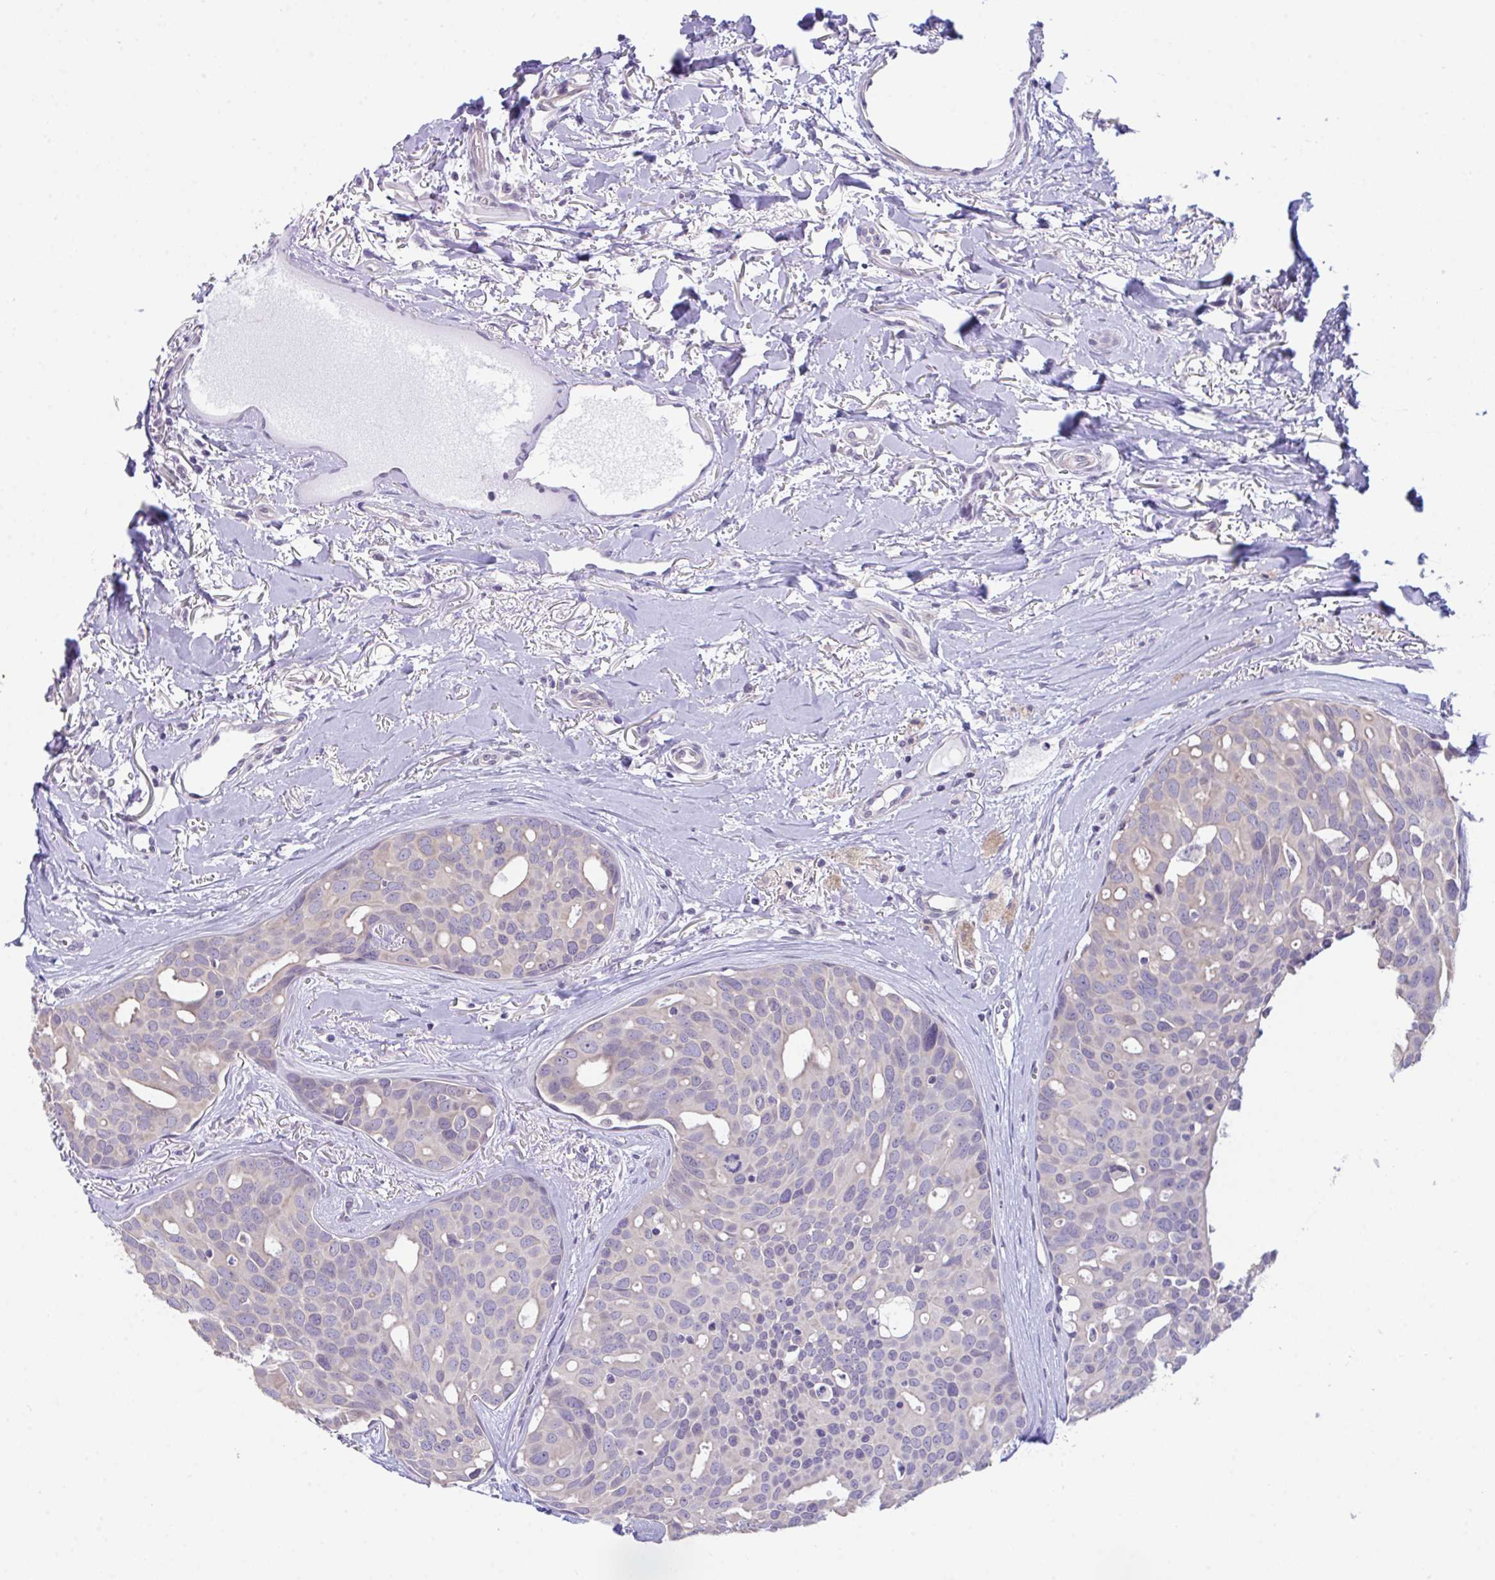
{"staining": {"intensity": "negative", "quantity": "none", "location": "none"}, "tissue": "breast cancer", "cell_type": "Tumor cells", "image_type": "cancer", "snomed": [{"axis": "morphology", "description": "Duct carcinoma"}, {"axis": "topography", "description": "Breast"}], "caption": "This histopathology image is of infiltrating ductal carcinoma (breast) stained with immunohistochemistry to label a protein in brown with the nuclei are counter-stained blue. There is no positivity in tumor cells. (DAB (3,3'-diaminobenzidine) IHC with hematoxylin counter stain).", "gene": "ATP6V0D2", "patient": {"sex": "female", "age": 54}}